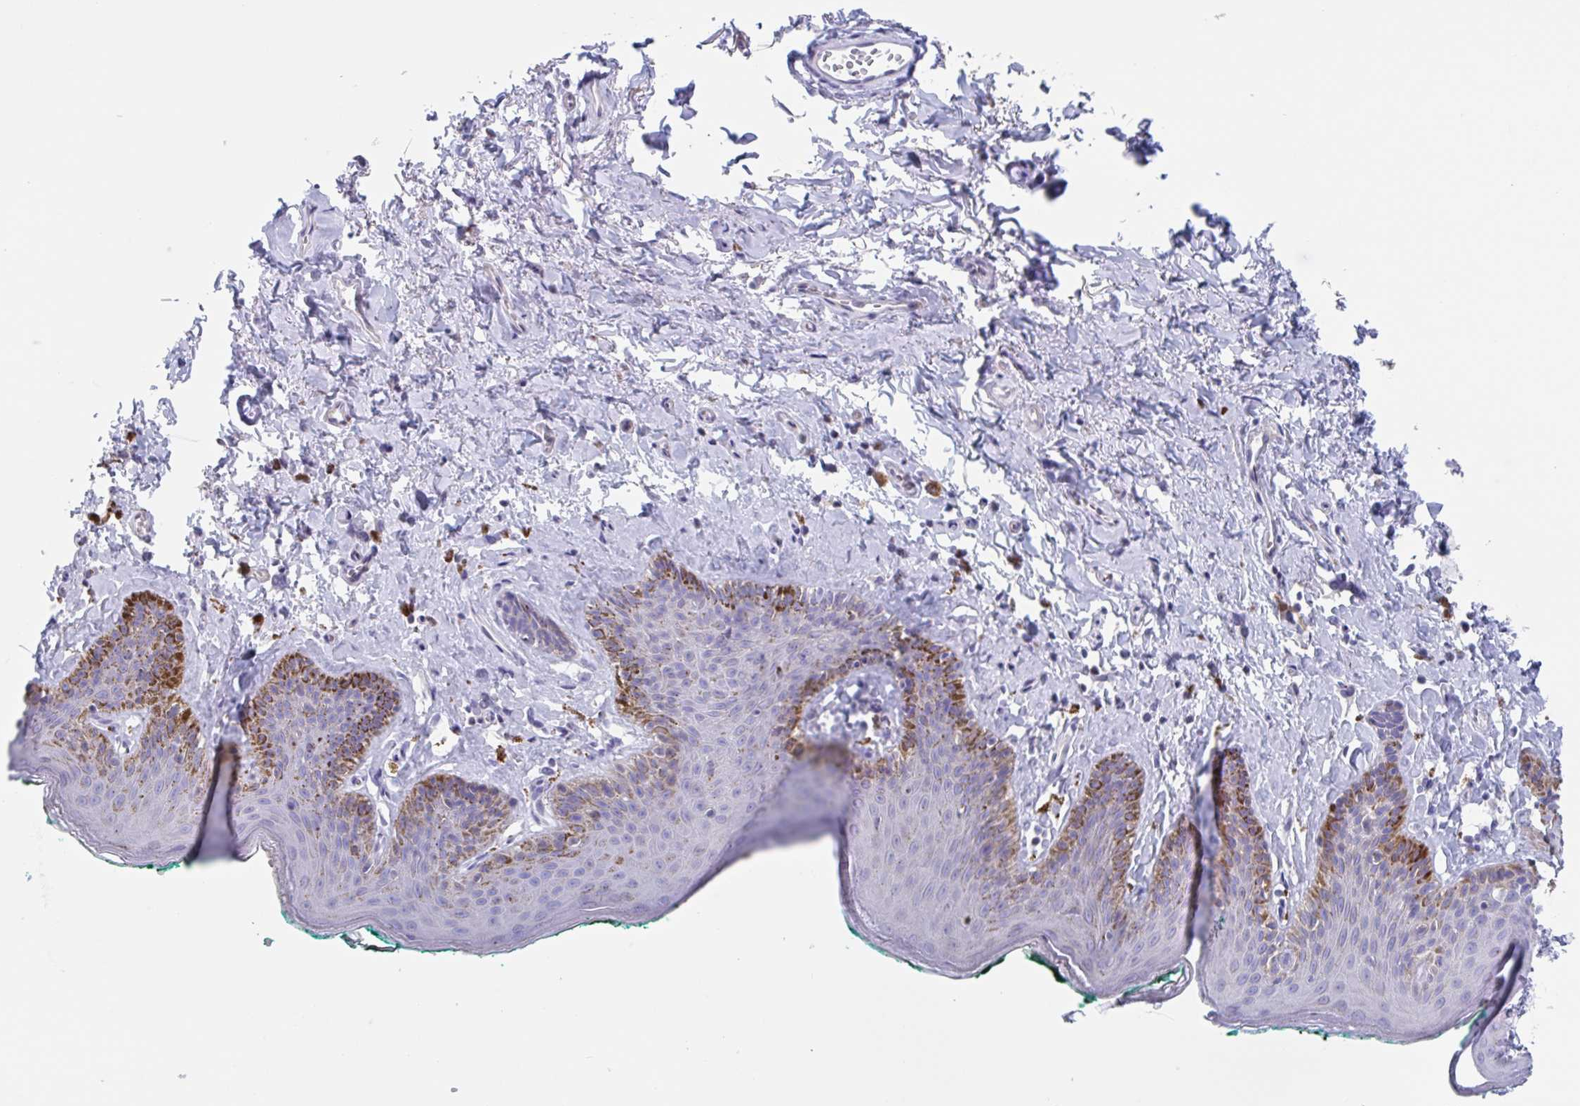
{"staining": {"intensity": "negative", "quantity": "none", "location": "none"}, "tissue": "skin", "cell_type": "Epidermal cells", "image_type": "normal", "snomed": [{"axis": "morphology", "description": "Normal tissue, NOS"}, {"axis": "topography", "description": "Vulva"}, {"axis": "topography", "description": "Peripheral nerve tissue"}], "caption": "Image shows no significant protein positivity in epidermal cells of normal skin. Nuclei are stained in blue.", "gene": "NOXRED1", "patient": {"sex": "female", "age": 66}}